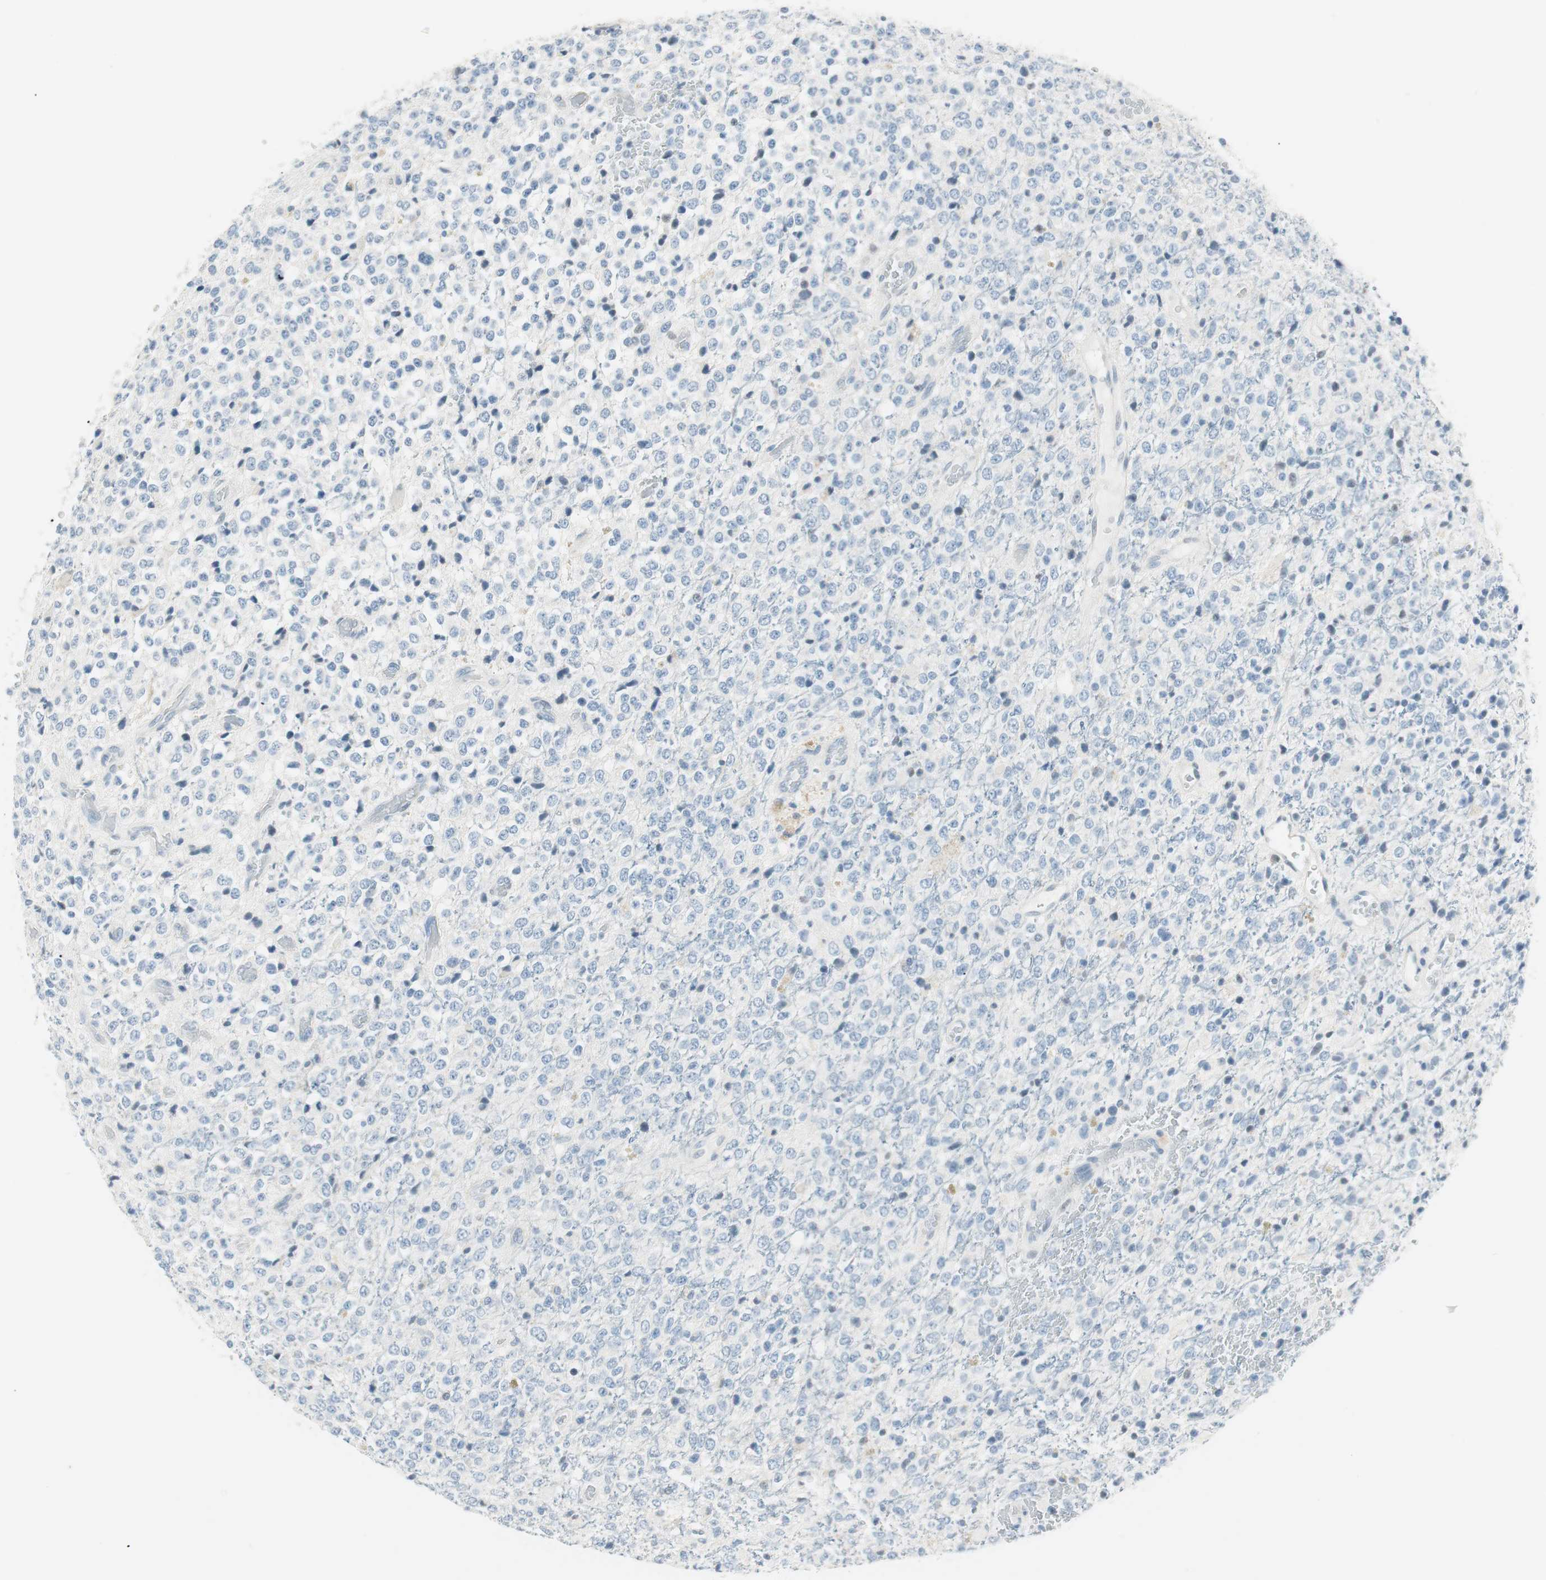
{"staining": {"intensity": "negative", "quantity": "none", "location": "none"}, "tissue": "glioma", "cell_type": "Tumor cells", "image_type": "cancer", "snomed": [{"axis": "morphology", "description": "Glioma, malignant, High grade"}, {"axis": "topography", "description": "pancreas cauda"}], "caption": "Glioma was stained to show a protein in brown. There is no significant positivity in tumor cells. The staining is performed using DAB brown chromogen with nuclei counter-stained in using hematoxylin.", "gene": "HOXB13", "patient": {"sex": "male", "age": 60}}